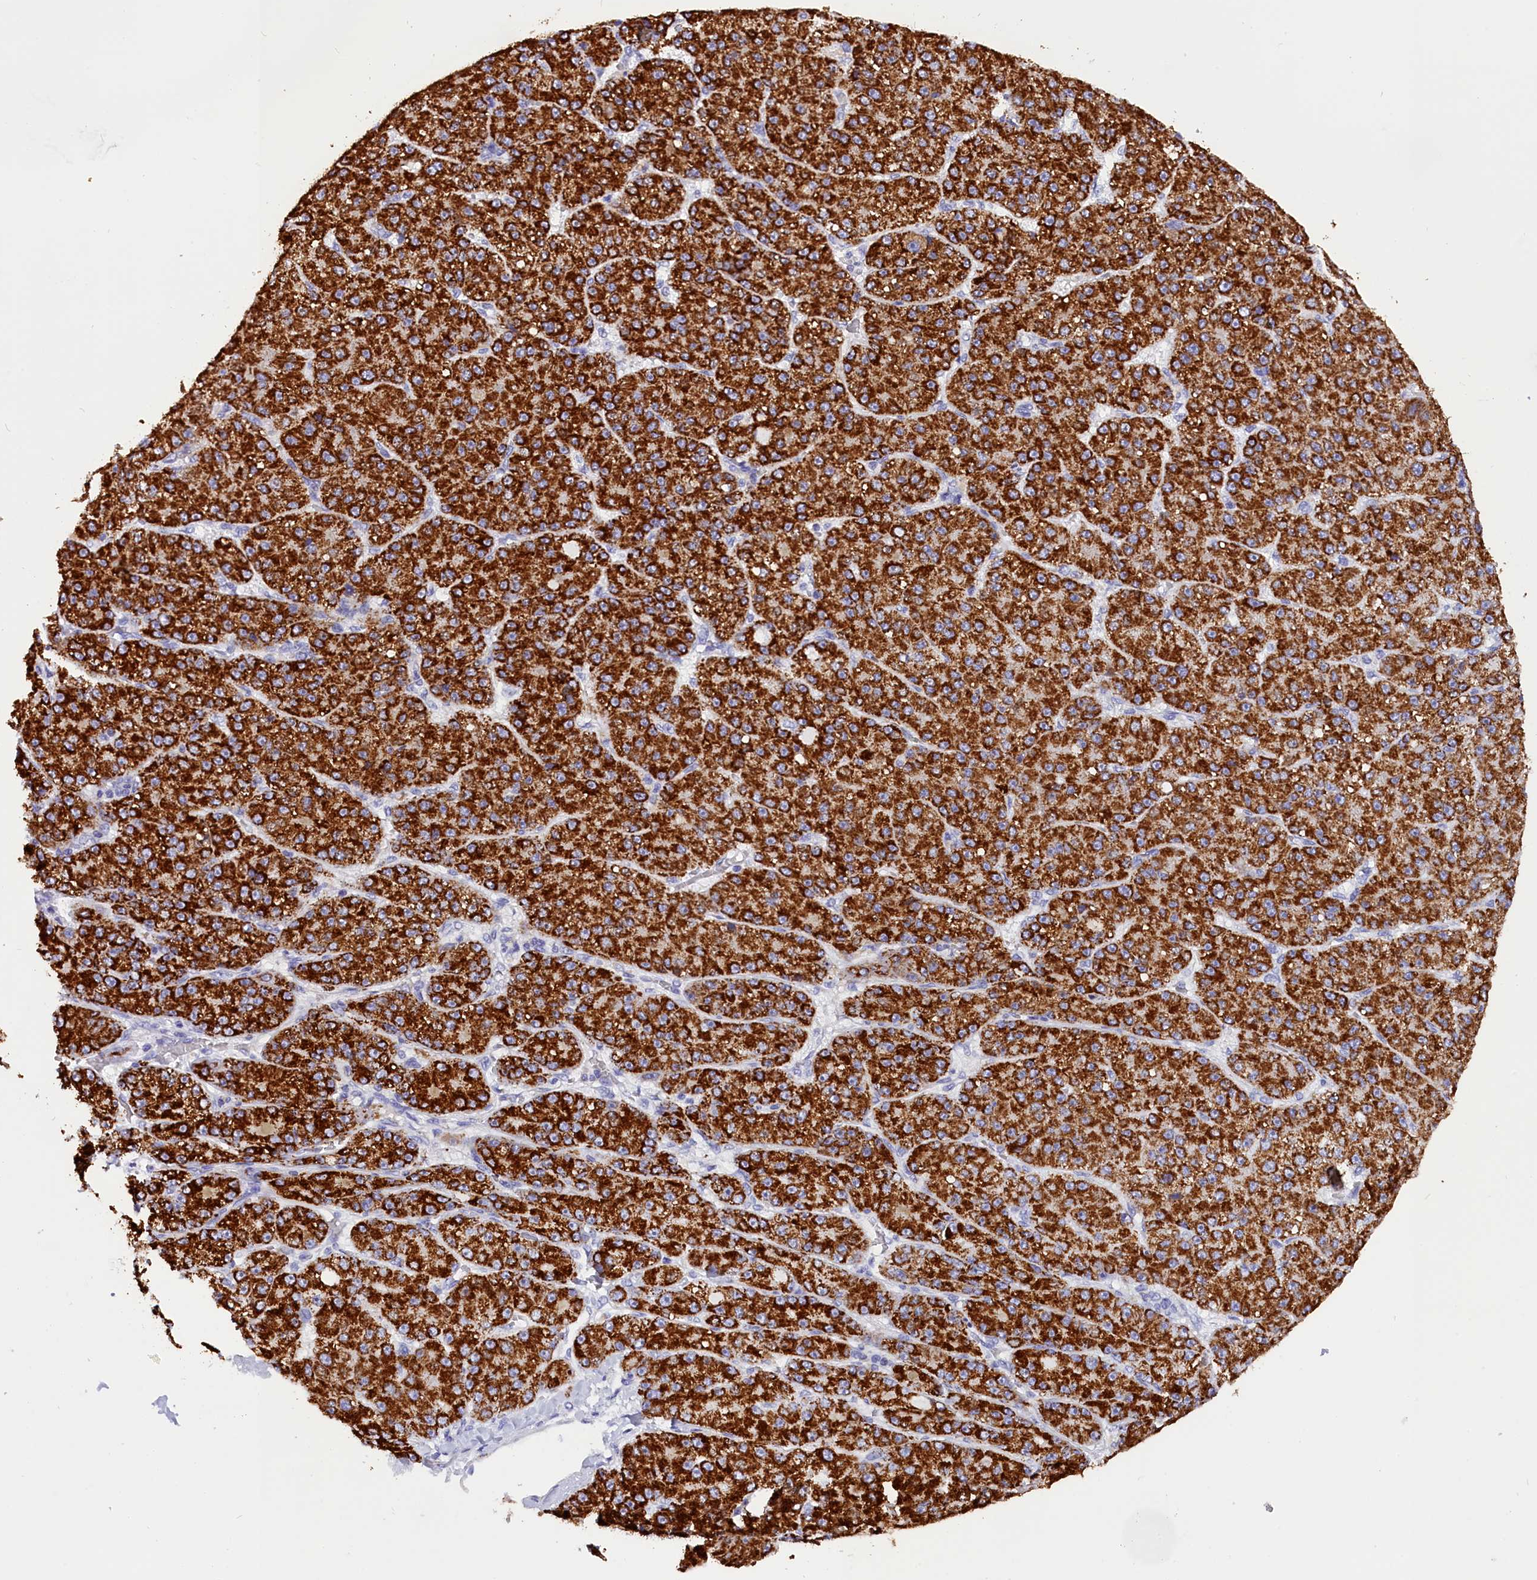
{"staining": {"intensity": "strong", "quantity": ">75%", "location": "cytoplasmic/membranous"}, "tissue": "liver cancer", "cell_type": "Tumor cells", "image_type": "cancer", "snomed": [{"axis": "morphology", "description": "Carcinoma, Hepatocellular, NOS"}, {"axis": "topography", "description": "Liver"}], "caption": "Immunohistochemical staining of human liver cancer demonstrates strong cytoplasmic/membranous protein staining in approximately >75% of tumor cells.", "gene": "ABAT", "patient": {"sex": "male", "age": 67}}